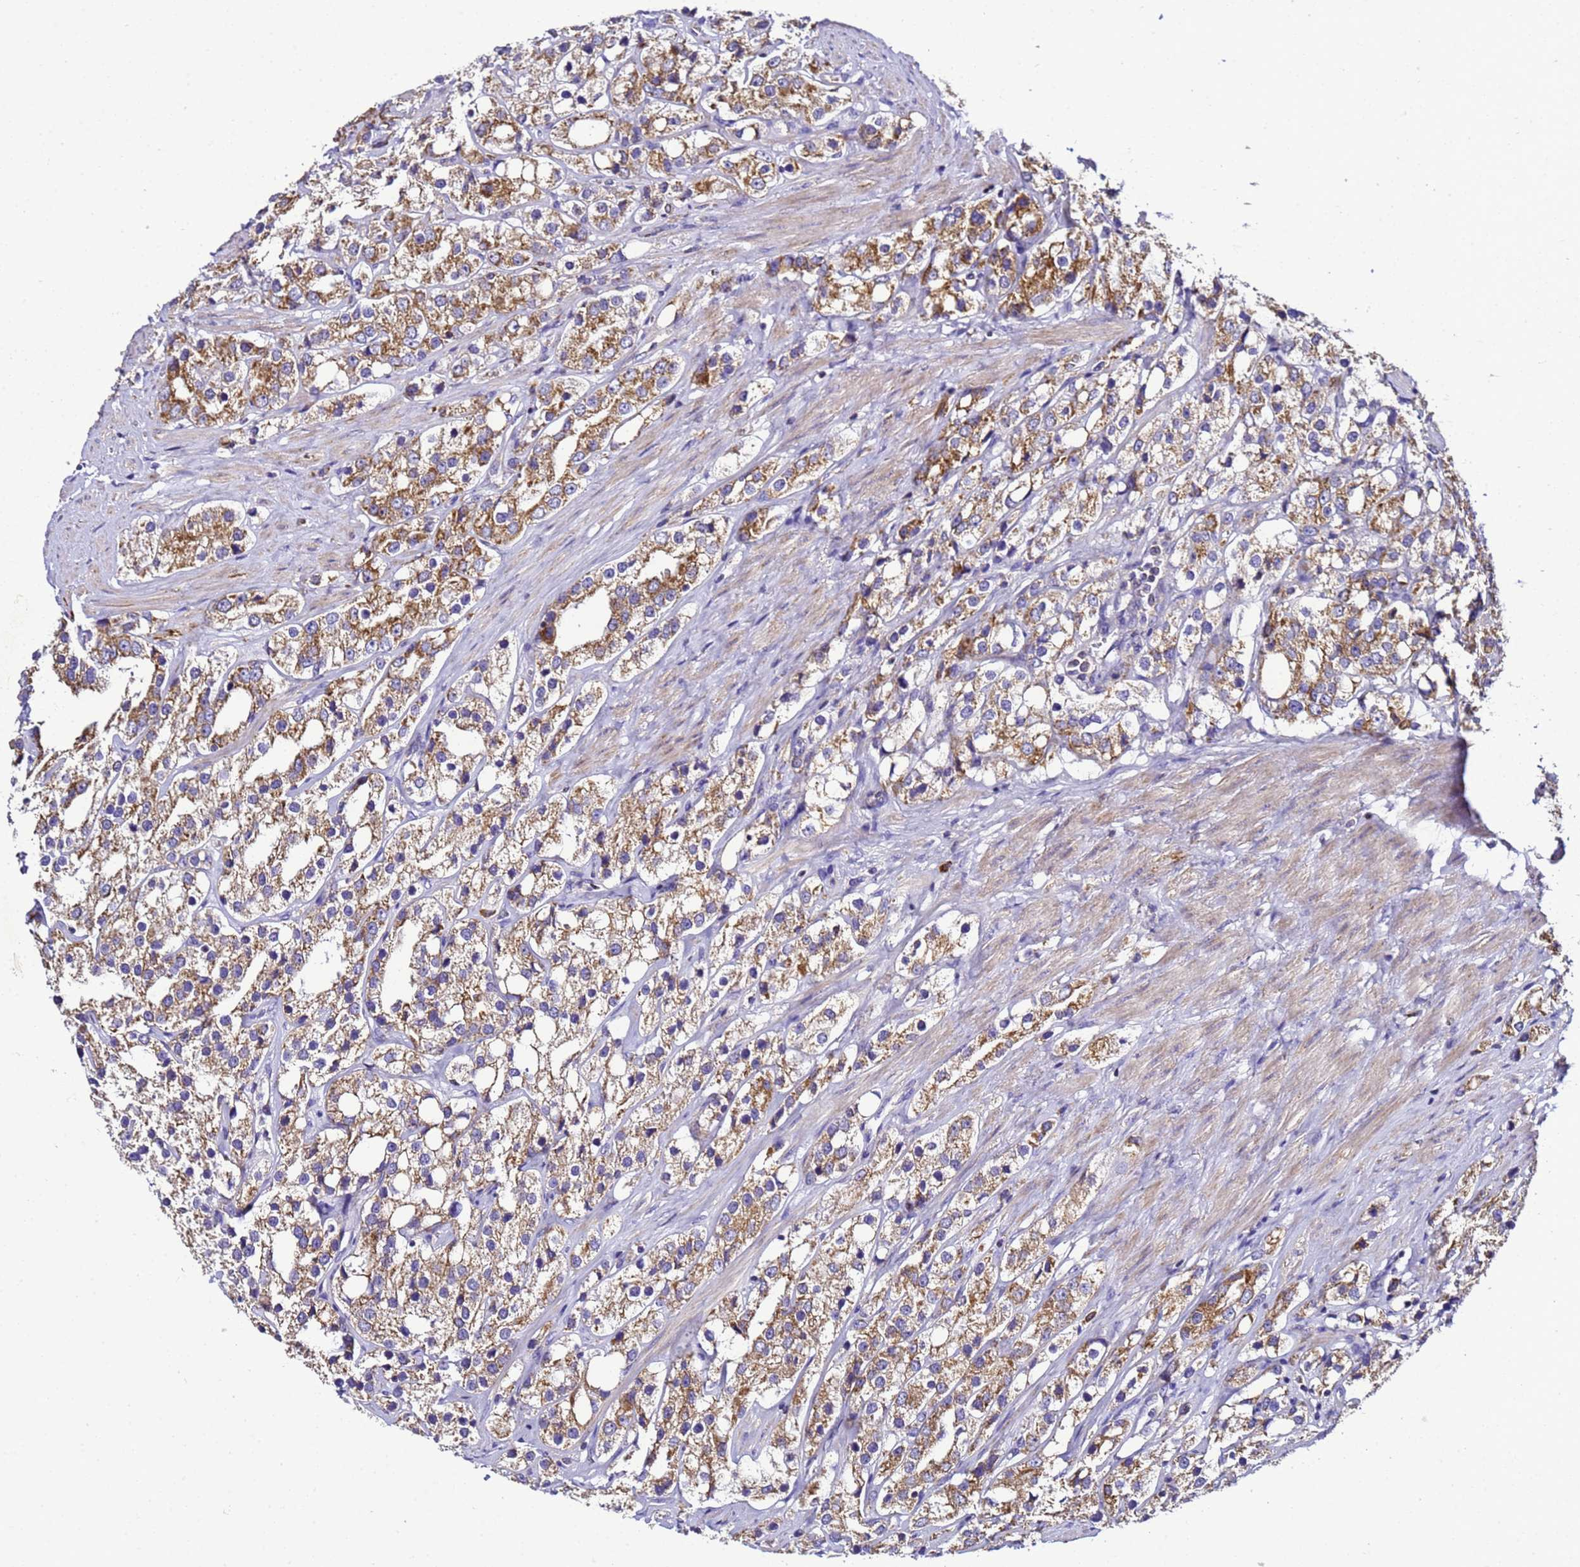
{"staining": {"intensity": "moderate", "quantity": ">75%", "location": "cytoplasmic/membranous"}, "tissue": "prostate cancer", "cell_type": "Tumor cells", "image_type": "cancer", "snomed": [{"axis": "morphology", "description": "Adenocarcinoma, NOS"}, {"axis": "topography", "description": "Prostate"}], "caption": "The immunohistochemical stain shows moderate cytoplasmic/membranous staining in tumor cells of adenocarcinoma (prostate) tissue.", "gene": "HIGD2A", "patient": {"sex": "male", "age": 79}}